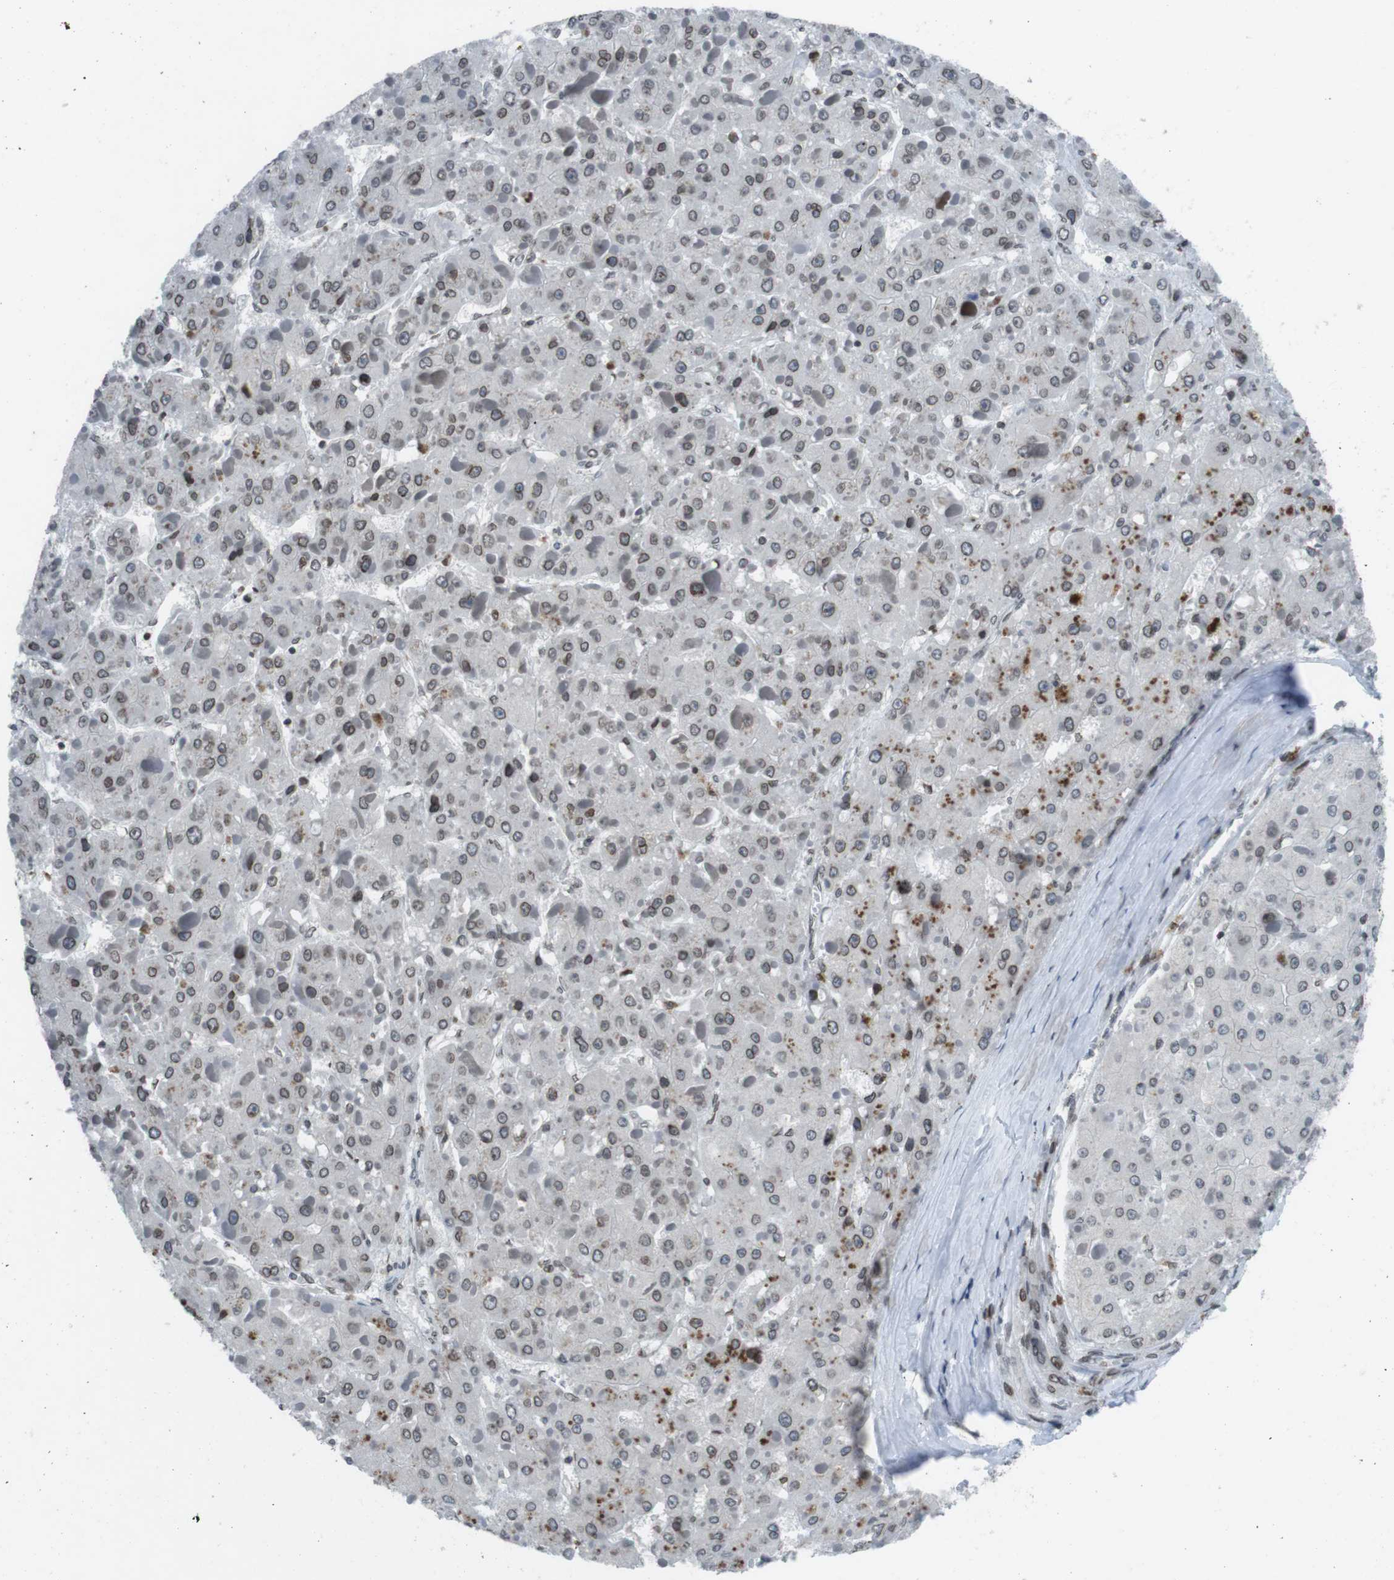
{"staining": {"intensity": "moderate", "quantity": "25%-75%", "location": "cytoplasmic/membranous,nuclear"}, "tissue": "liver cancer", "cell_type": "Tumor cells", "image_type": "cancer", "snomed": [{"axis": "morphology", "description": "Carcinoma, Hepatocellular, NOS"}, {"axis": "topography", "description": "Liver"}], "caption": "Immunohistochemistry of liver cancer (hepatocellular carcinoma) displays medium levels of moderate cytoplasmic/membranous and nuclear expression in about 25%-75% of tumor cells. Using DAB (3,3'-diaminobenzidine) (brown) and hematoxylin (blue) stains, captured at high magnification using brightfield microscopy.", "gene": "MAD1L1", "patient": {"sex": "female", "age": 73}}